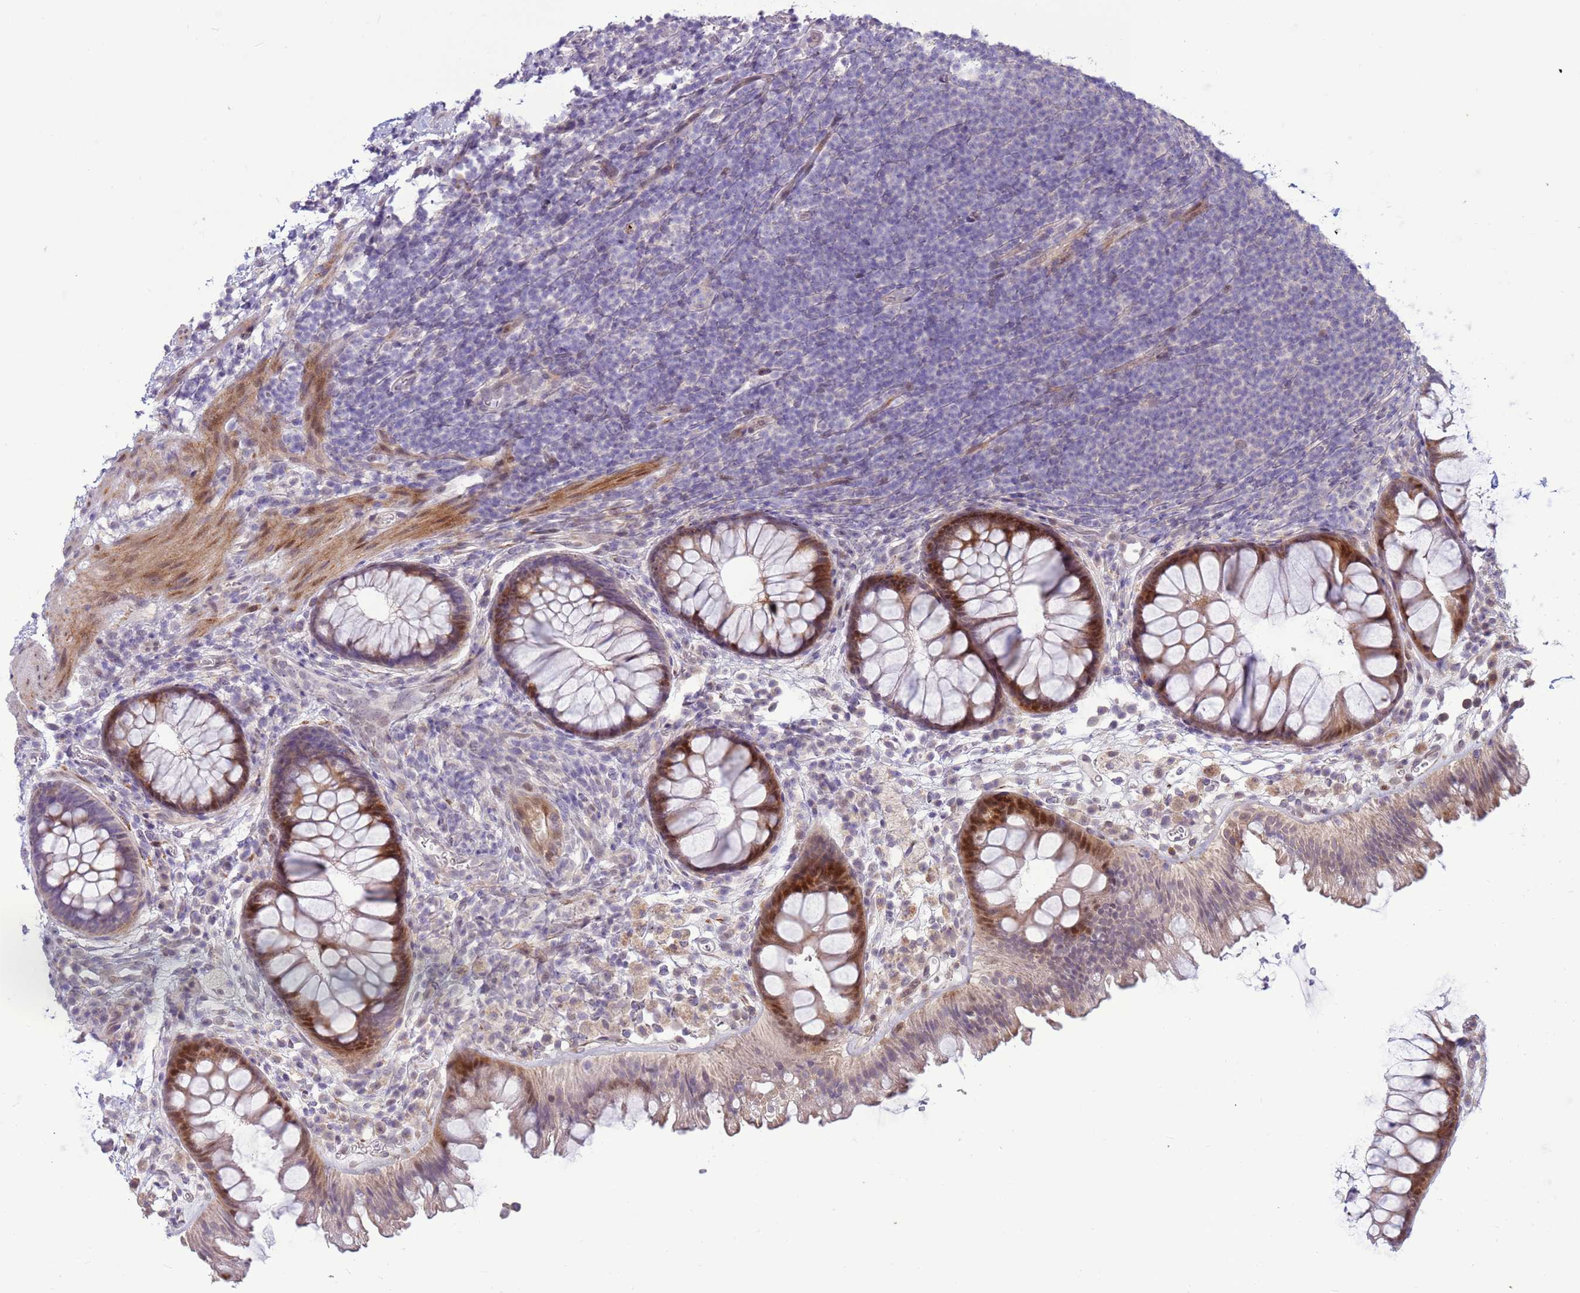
{"staining": {"intensity": "moderate", "quantity": "<25%", "location": "cytoplasmic/membranous"}, "tissue": "colon", "cell_type": "Endothelial cells", "image_type": "normal", "snomed": [{"axis": "morphology", "description": "Normal tissue, NOS"}, {"axis": "topography", "description": "Colon"}], "caption": "DAB (3,3'-diaminobenzidine) immunohistochemical staining of normal colon reveals moderate cytoplasmic/membranous protein staining in approximately <25% of endothelial cells. (DAB IHC, brown staining for protein, blue staining for nuclei).", "gene": "LGI4", "patient": {"sex": "female", "age": 62}}